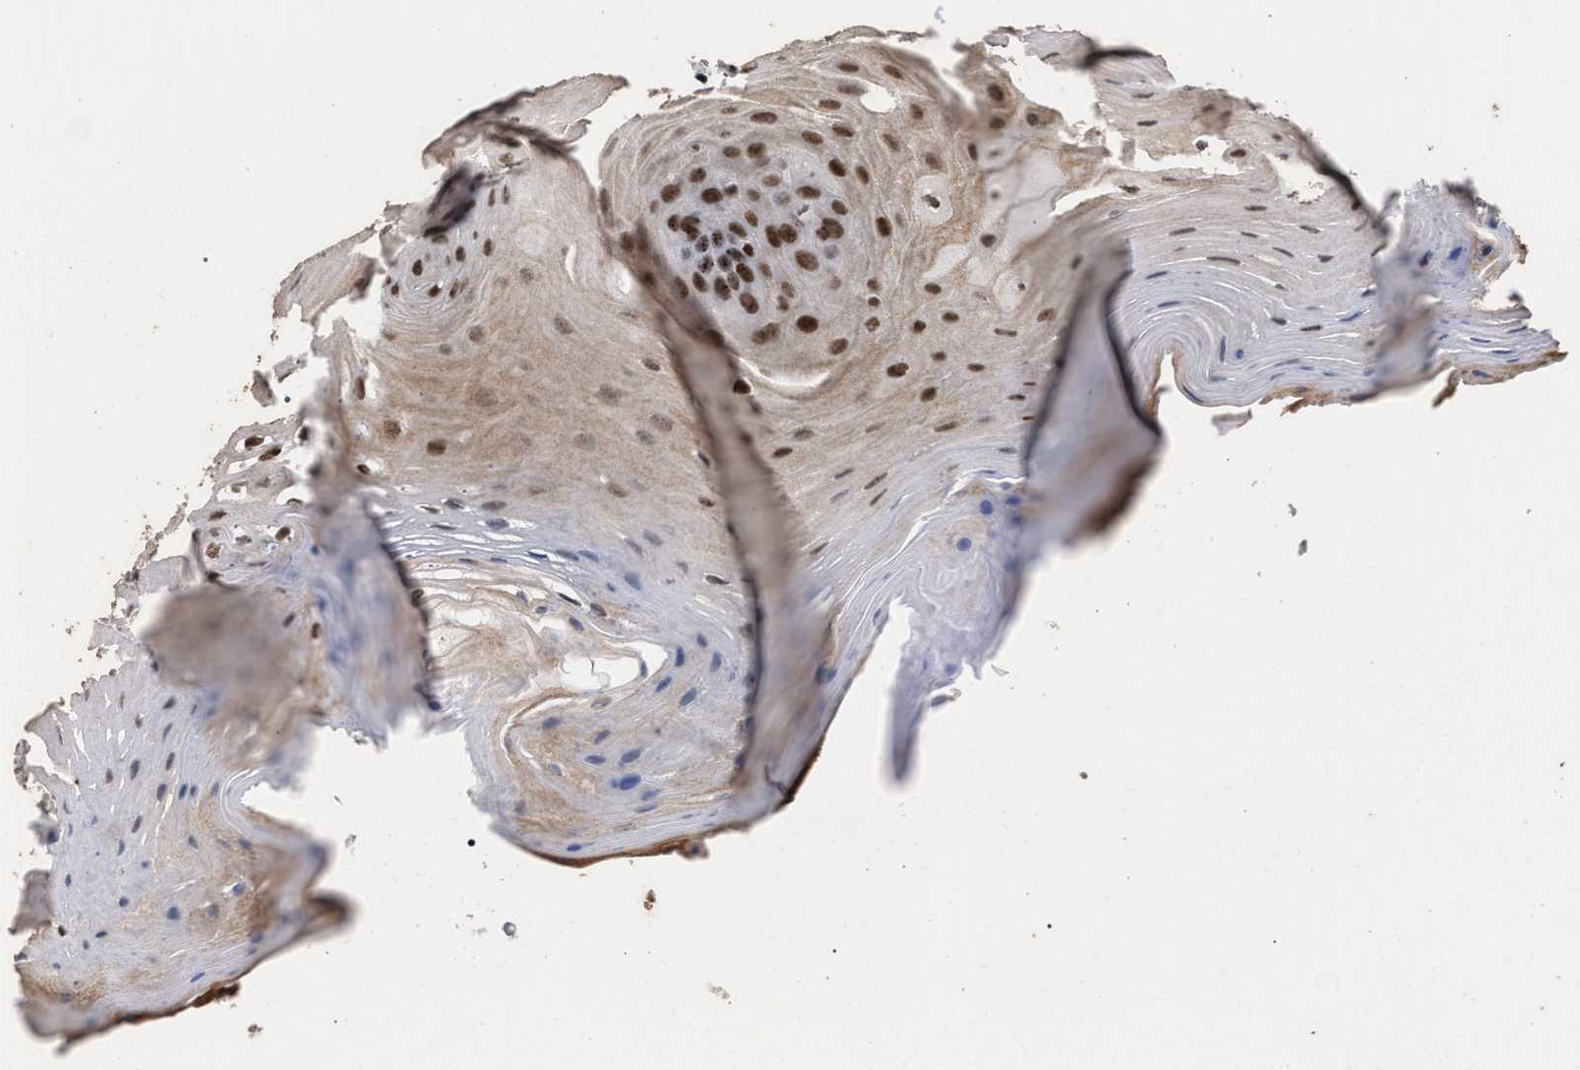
{"staining": {"intensity": "strong", "quantity": ">75%", "location": "nuclear"}, "tissue": "oral mucosa", "cell_type": "Squamous epithelial cells", "image_type": "normal", "snomed": [{"axis": "morphology", "description": "Normal tissue, NOS"}, {"axis": "morphology", "description": "Squamous cell carcinoma, NOS"}, {"axis": "topography", "description": "Oral tissue"}, {"axis": "topography", "description": "Head-Neck"}], "caption": "This histopathology image displays immunohistochemistry (IHC) staining of benign oral mucosa, with high strong nuclear positivity in about >75% of squamous epithelial cells.", "gene": "TP53BP1", "patient": {"sex": "male", "age": 71}}